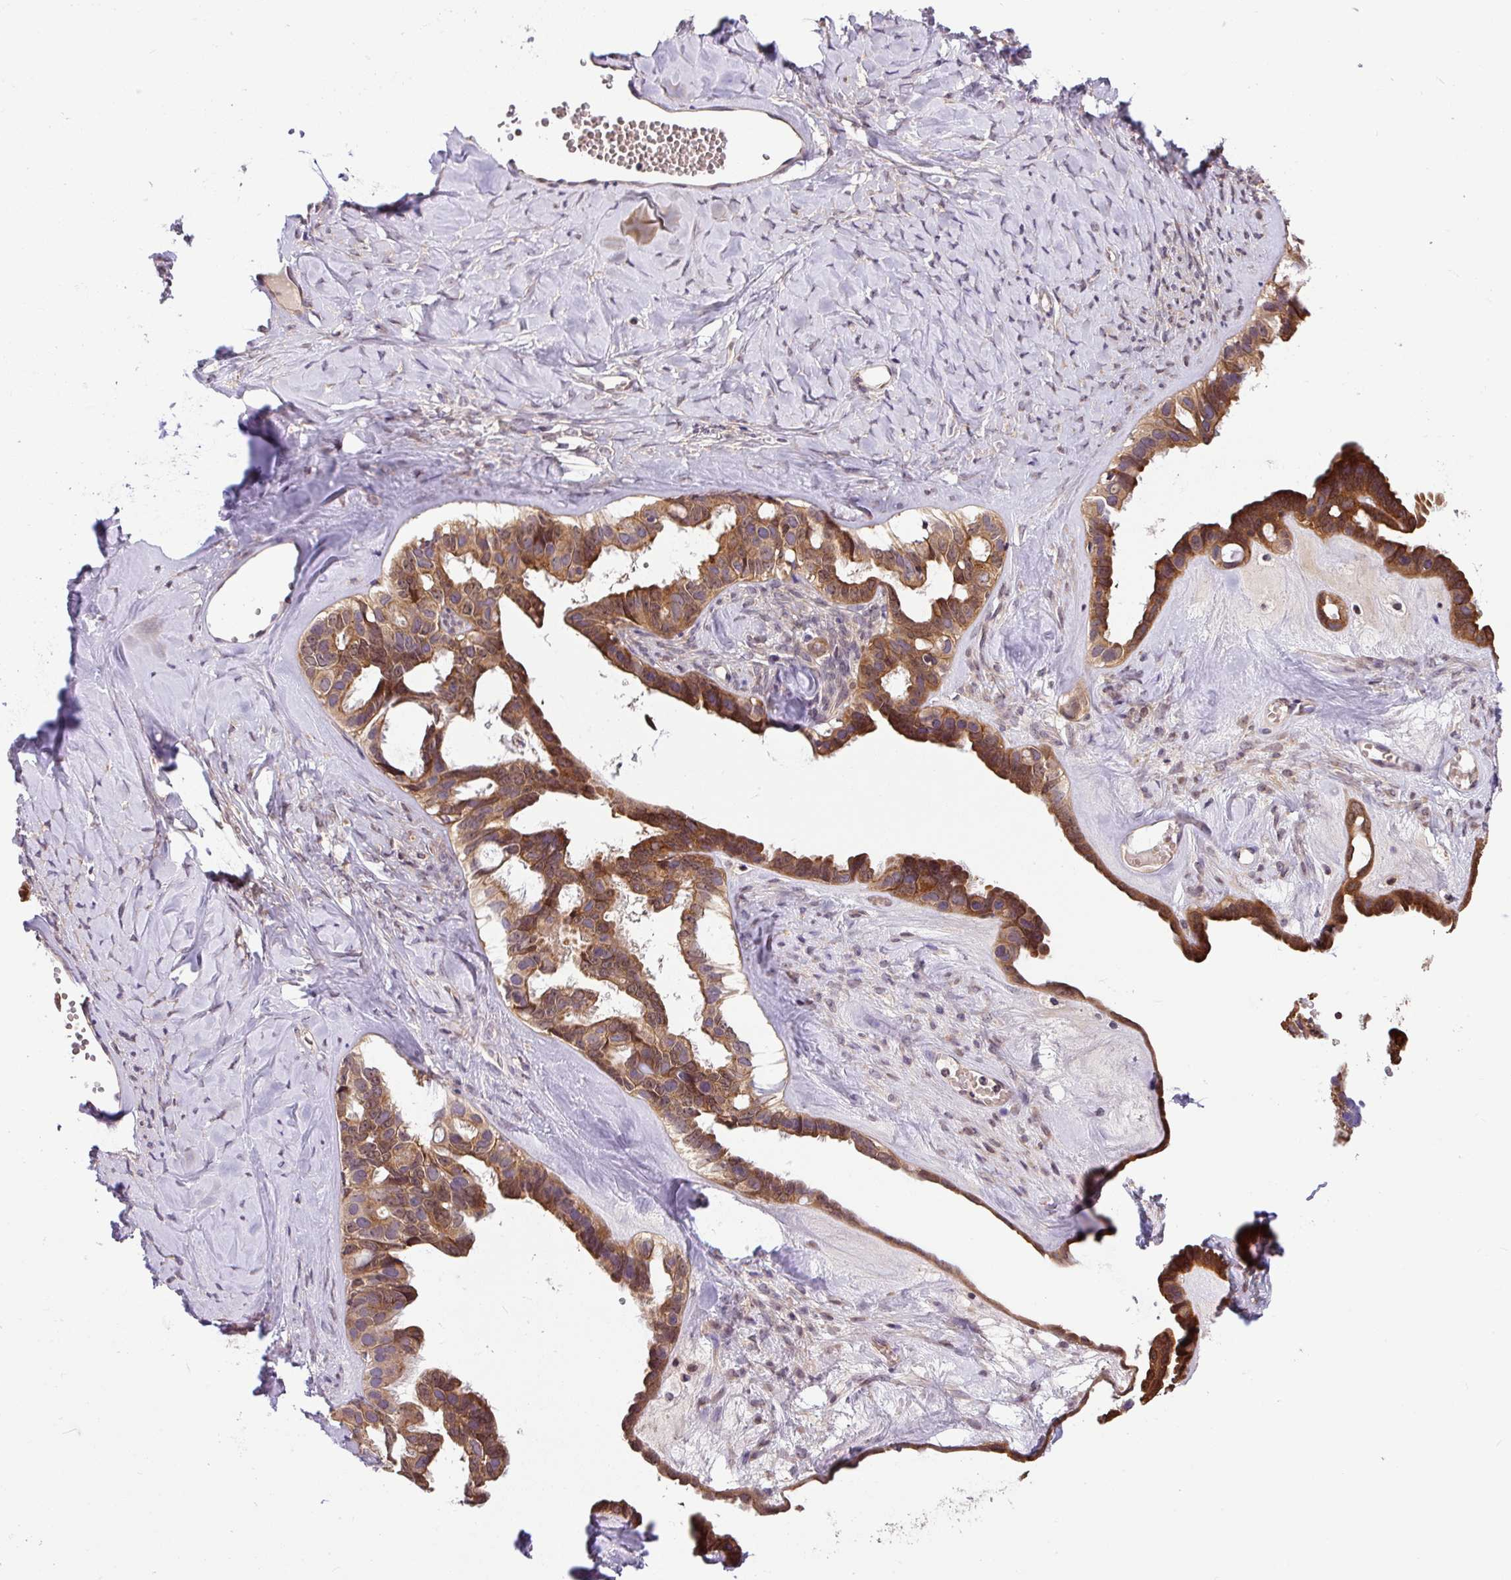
{"staining": {"intensity": "moderate", "quantity": ">75%", "location": "cytoplasmic/membranous,nuclear"}, "tissue": "ovarian cancer", "cell_type": "Tumor cells", "image_type": "cancer", "snomed": [{"axis": "morphology", "description": "Cystadenocarcinoma, serous, NOS"}, {"axis": "topography", "description": "Ovary"}], "caption": "A brown stain highlights moderate cytoplasmic/membranous and nuclear expression of a protein in ovarian serous cystadenocarcinoma tumor cells. (Brightfield microscopy of DAB IHC at high magnification).", "gene": "SHB", "patient": {"sex": "female", "age": 69}}